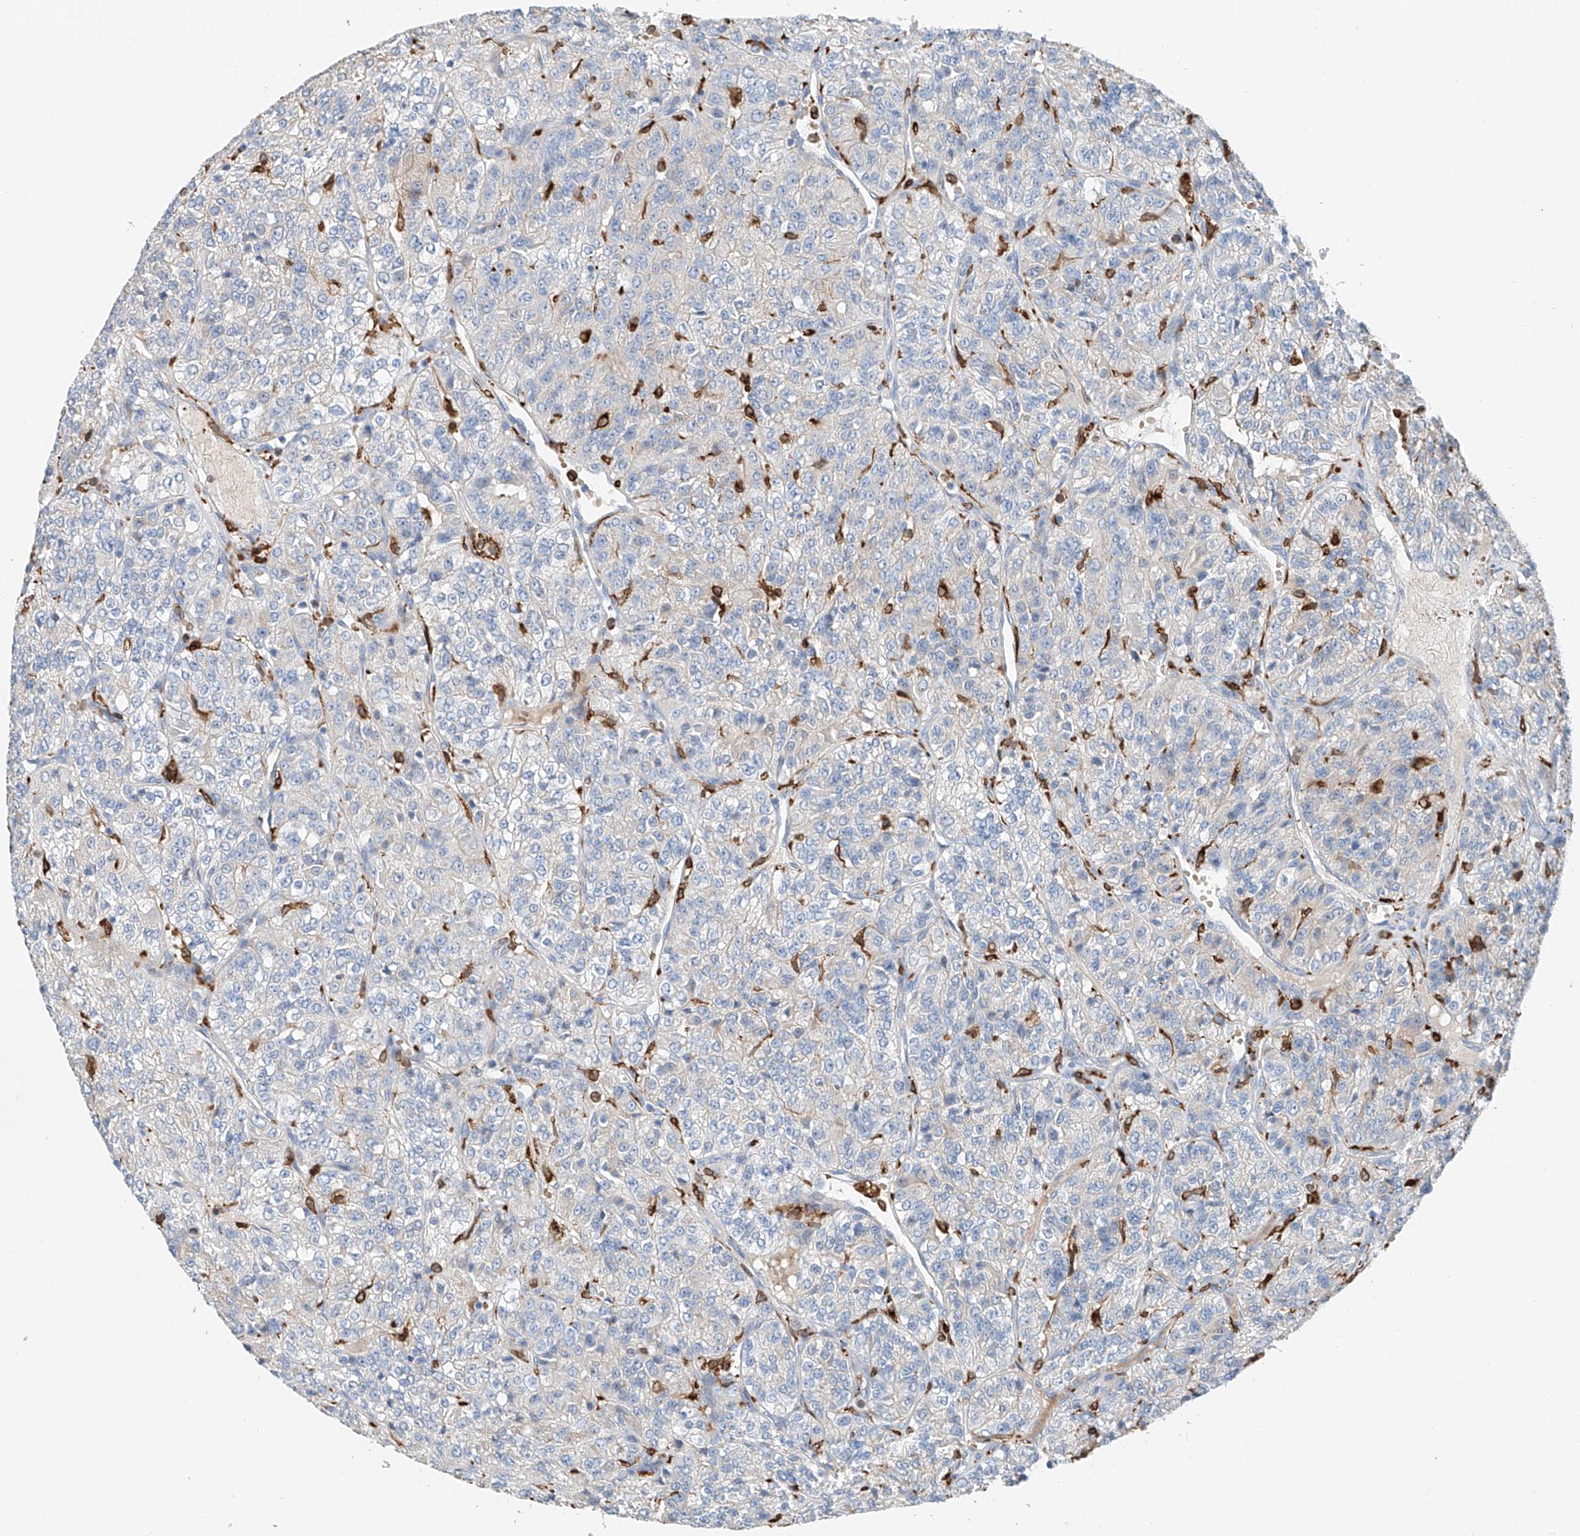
{"staining": {"intensity": "negative", "quantity": "none", "location": "none"}, "tissue": "renal cancer", "cell_type": "Tumor cells", "image_type": "cancer", "snomed": [{"axis": "morphology", "description": "Adenocarcinoma, NOS"}, {"axis": "topography", "description": "Kidney"}], "caption": "This image is of renal cancer stained with immunohistochemistry to label a protein in brown with the nuclei are counter-stained blue. There is no staining in tumor cells.", "gene": "TBXAS1", "patient": {"sex": "female", "age": 63}}